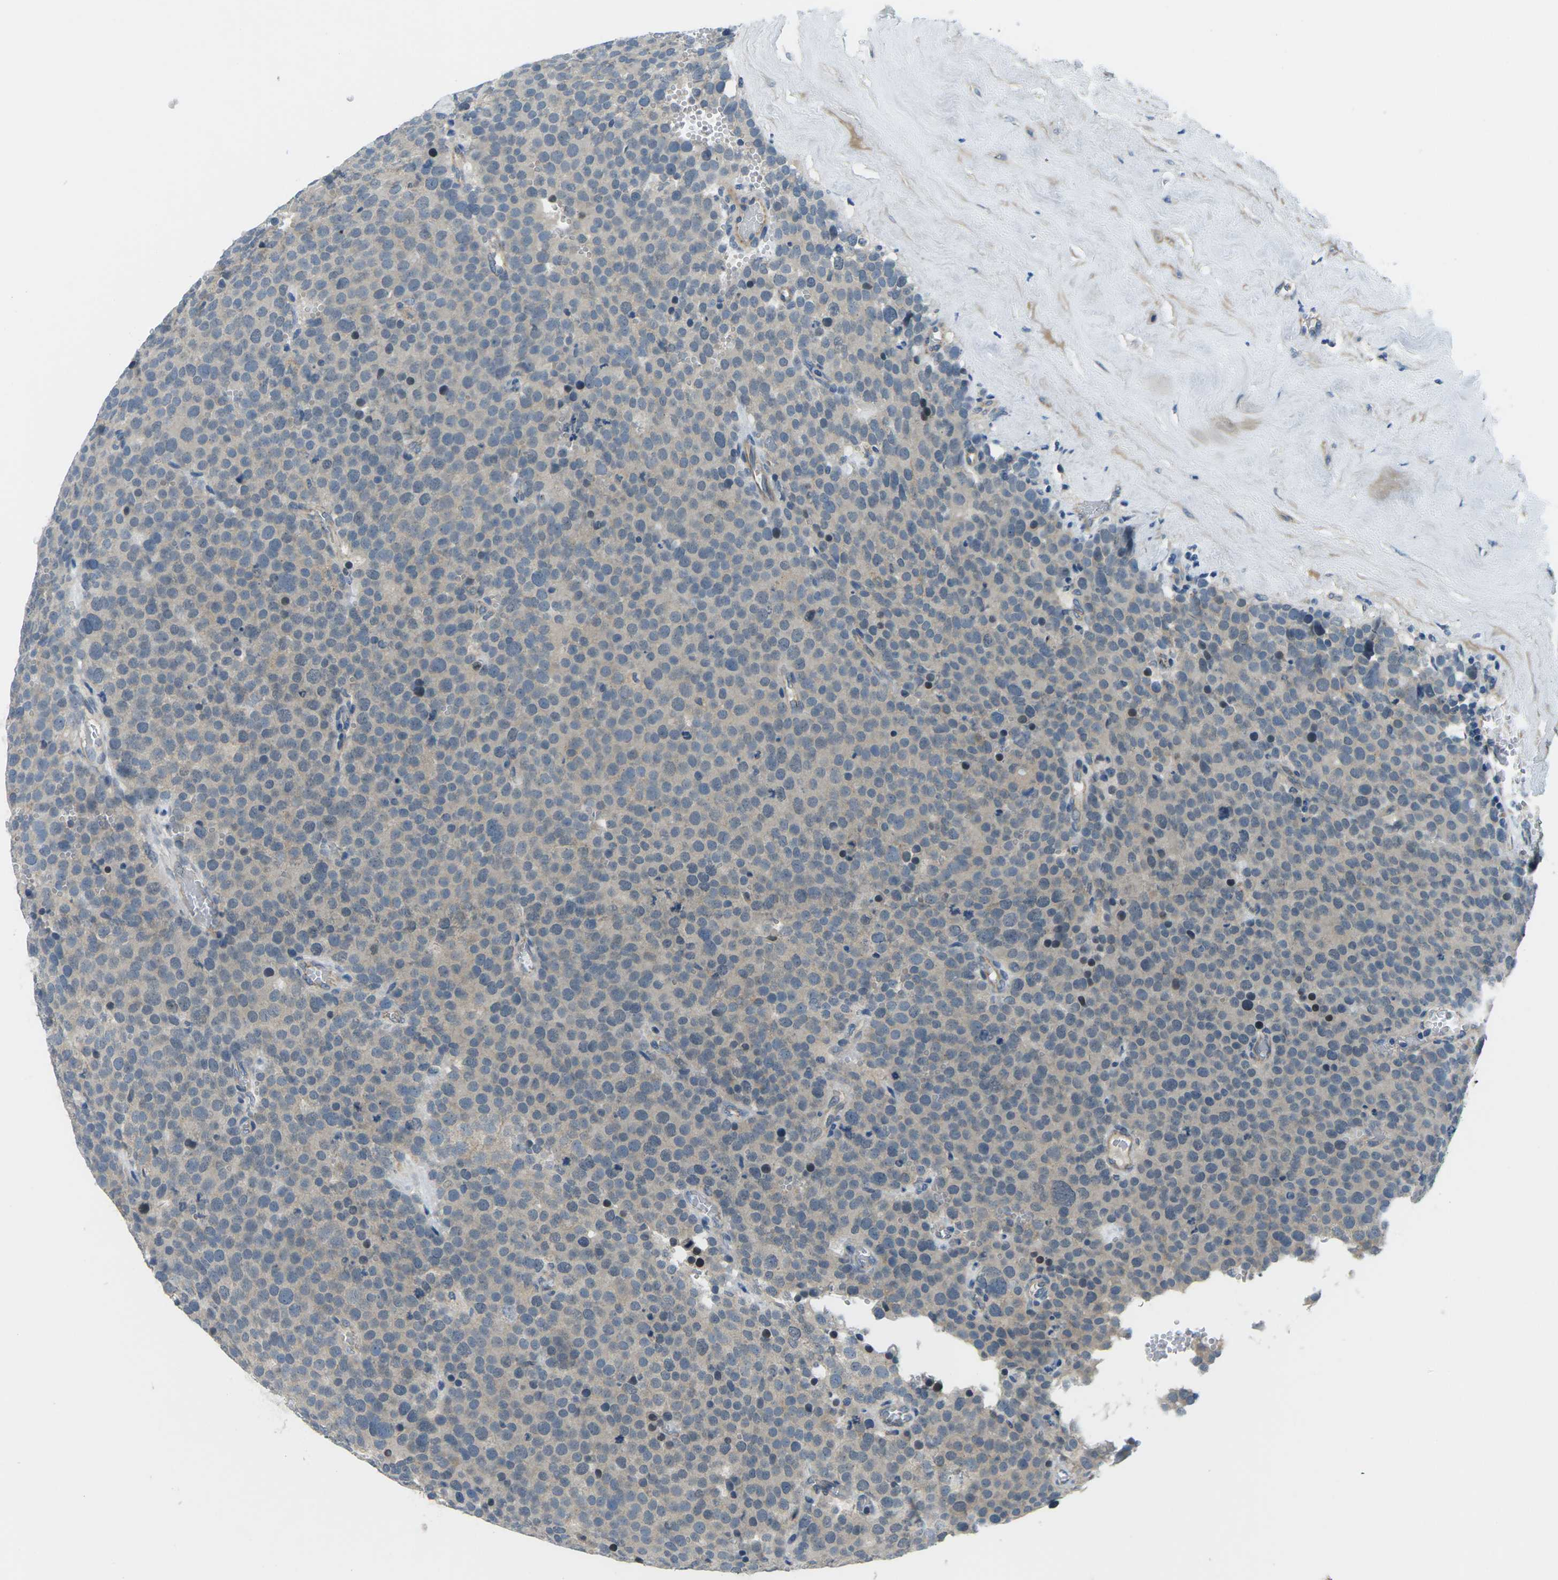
{"staining": {"intensity": "negative", "quantity": "none", "location": "none"}, "tissue": "testis cancer", "cell_type": "Tumor cells", "image_type": "cancer", "snomed": [{"axis": "morphology", "description": "Normal tissue, NOS"}, {"axis": "morphology", "description": "Seminoma, NOS"}, {"axis": "topography", "description": "Testis"}], "caption": "Immunohistochemistry of testis cancer (seminoma) demonstrates no expression in tumor cells.", "gene": "CTNND1", "patient": {"sex": "male", "age": 71}}